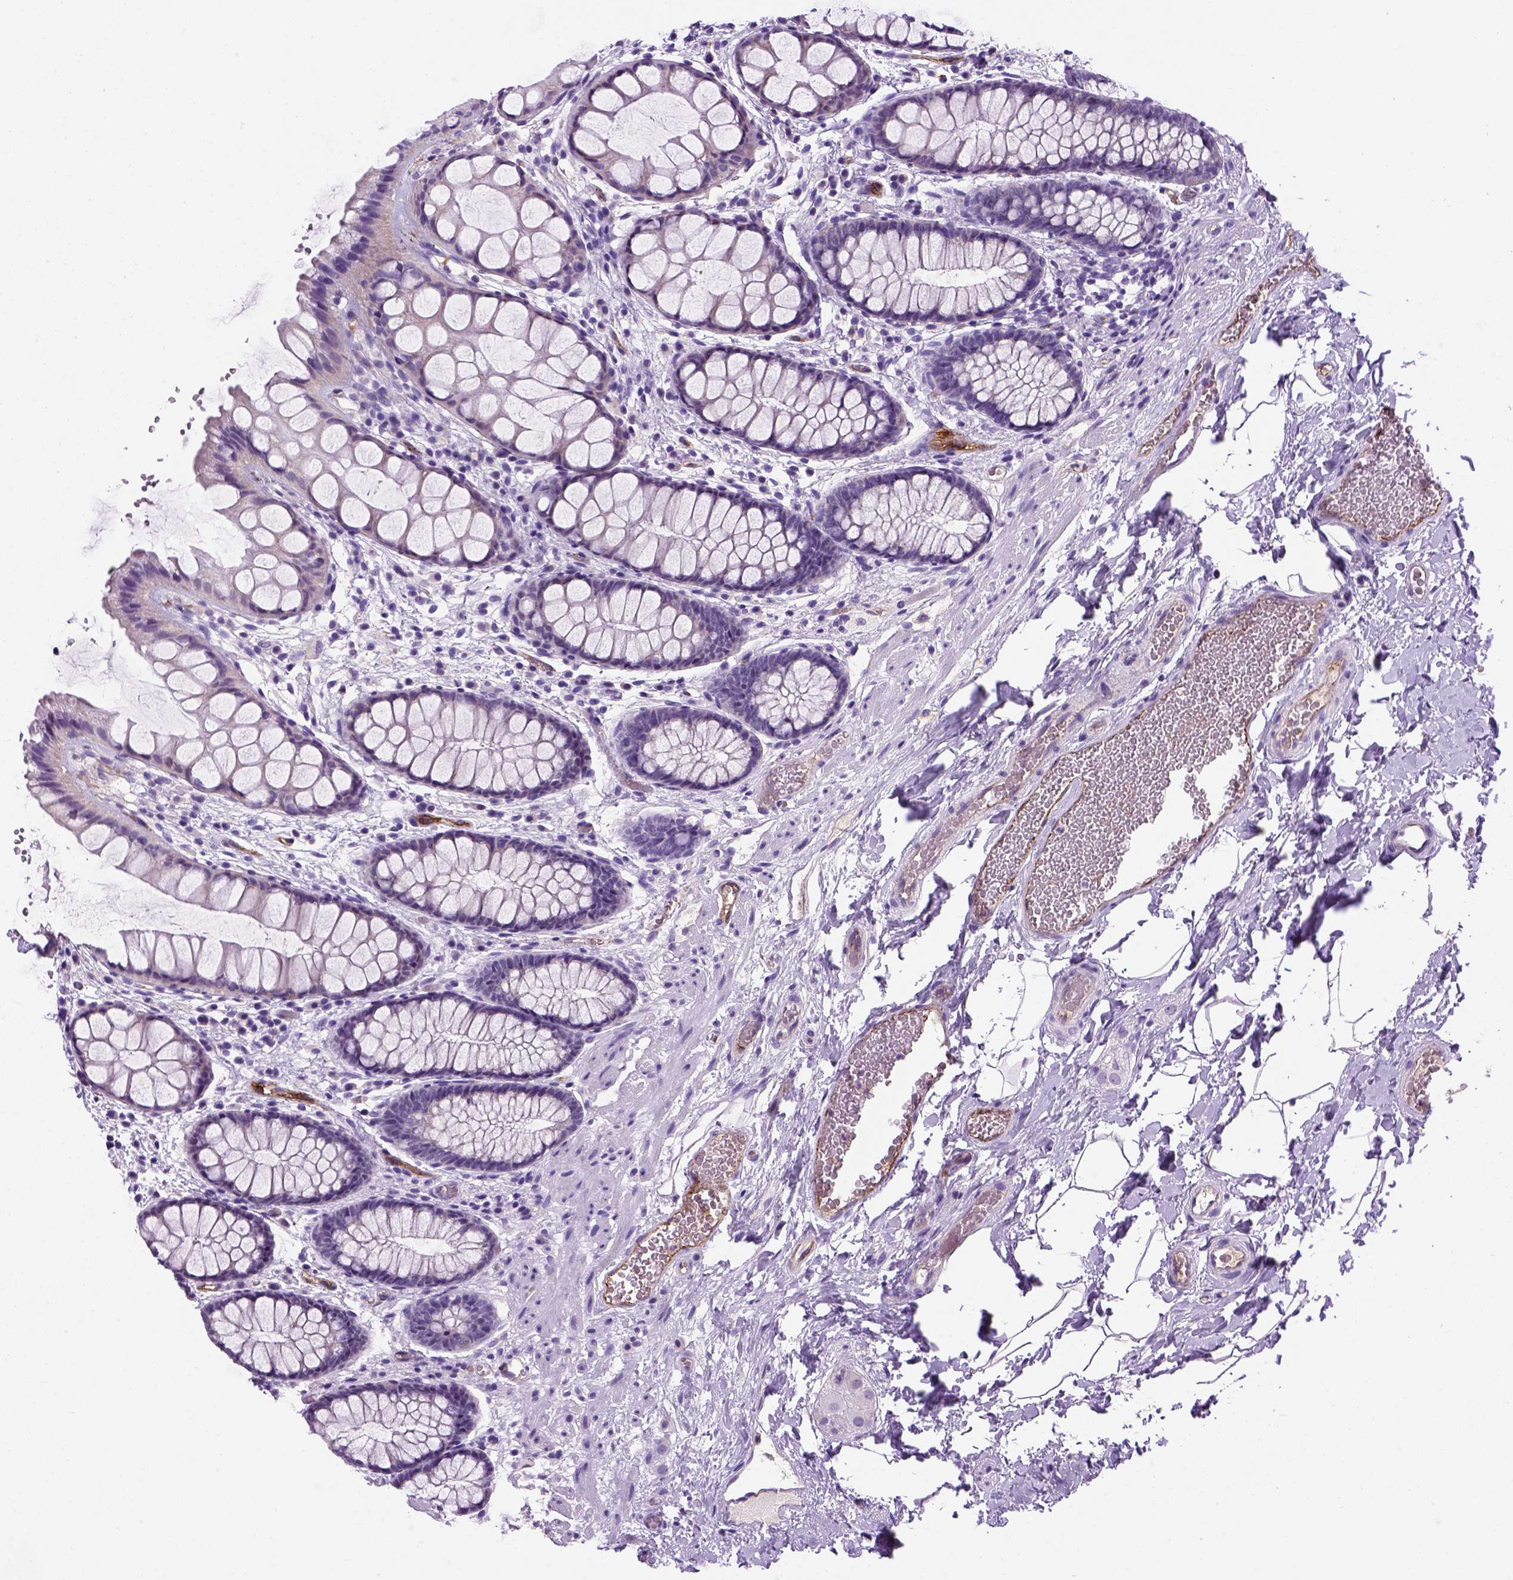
{"staining": {"intensity": "negative", "quantity": "none", "location": "none"}, "tissue": "rectum", "cell_type": "Glandular cells", "image_type": "normal", "snomed": [{"axis": "morphology", "description": "Normal tissue, NOS"}, {"axis": "topography", "description": "Rectum"}], "caption": "IHC photomicrograph of normal human rectum stained for a protein (brown), which displays no expression in glandular cells.", "gene": "VWF", "patient": {"sex": "female", "age": 62}}